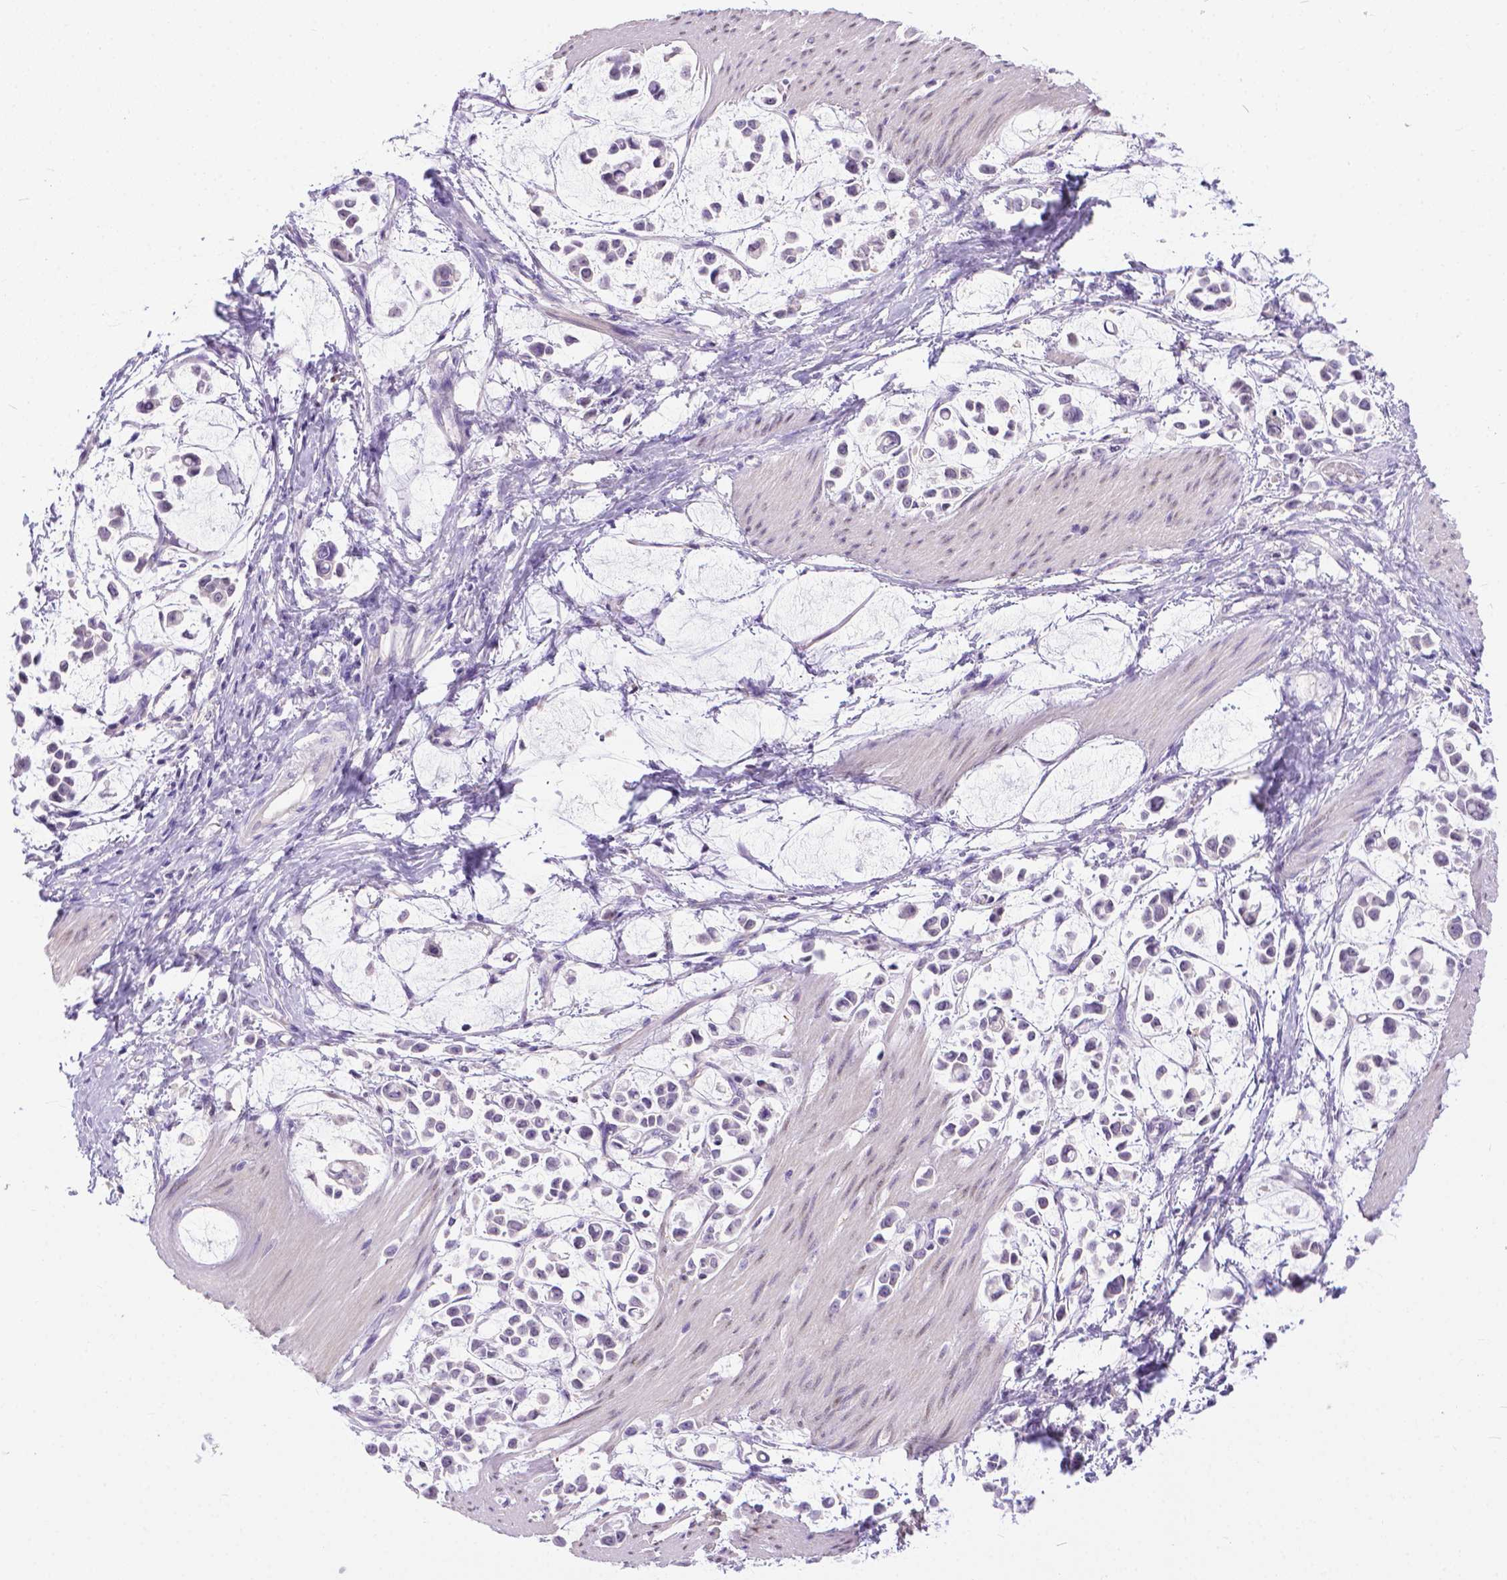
{"staining": {"intensity": "negative", "quantity": "none", "location": "none"}, "tissue": "stomach cancer", "cell_type": "Tumor cells", "image_type": "cancer", "snomed": [{"axis": "morphology", "description": "Adenocarcinoma, NOS"}, {"axis": "topography", "description": "Stomach"}], "caption": "Immunohistochemical staining of human stomach cancer (adenocarcinoma) reveals no significant staining in tumor cells. The staining is performed using DAB (3,3'-diaminobenzidine) brown chromogen with nuclei counter-stained in using hematoxylin.", "gene": "TTLL6", "patient": {"sex": "male", "age": 82}}